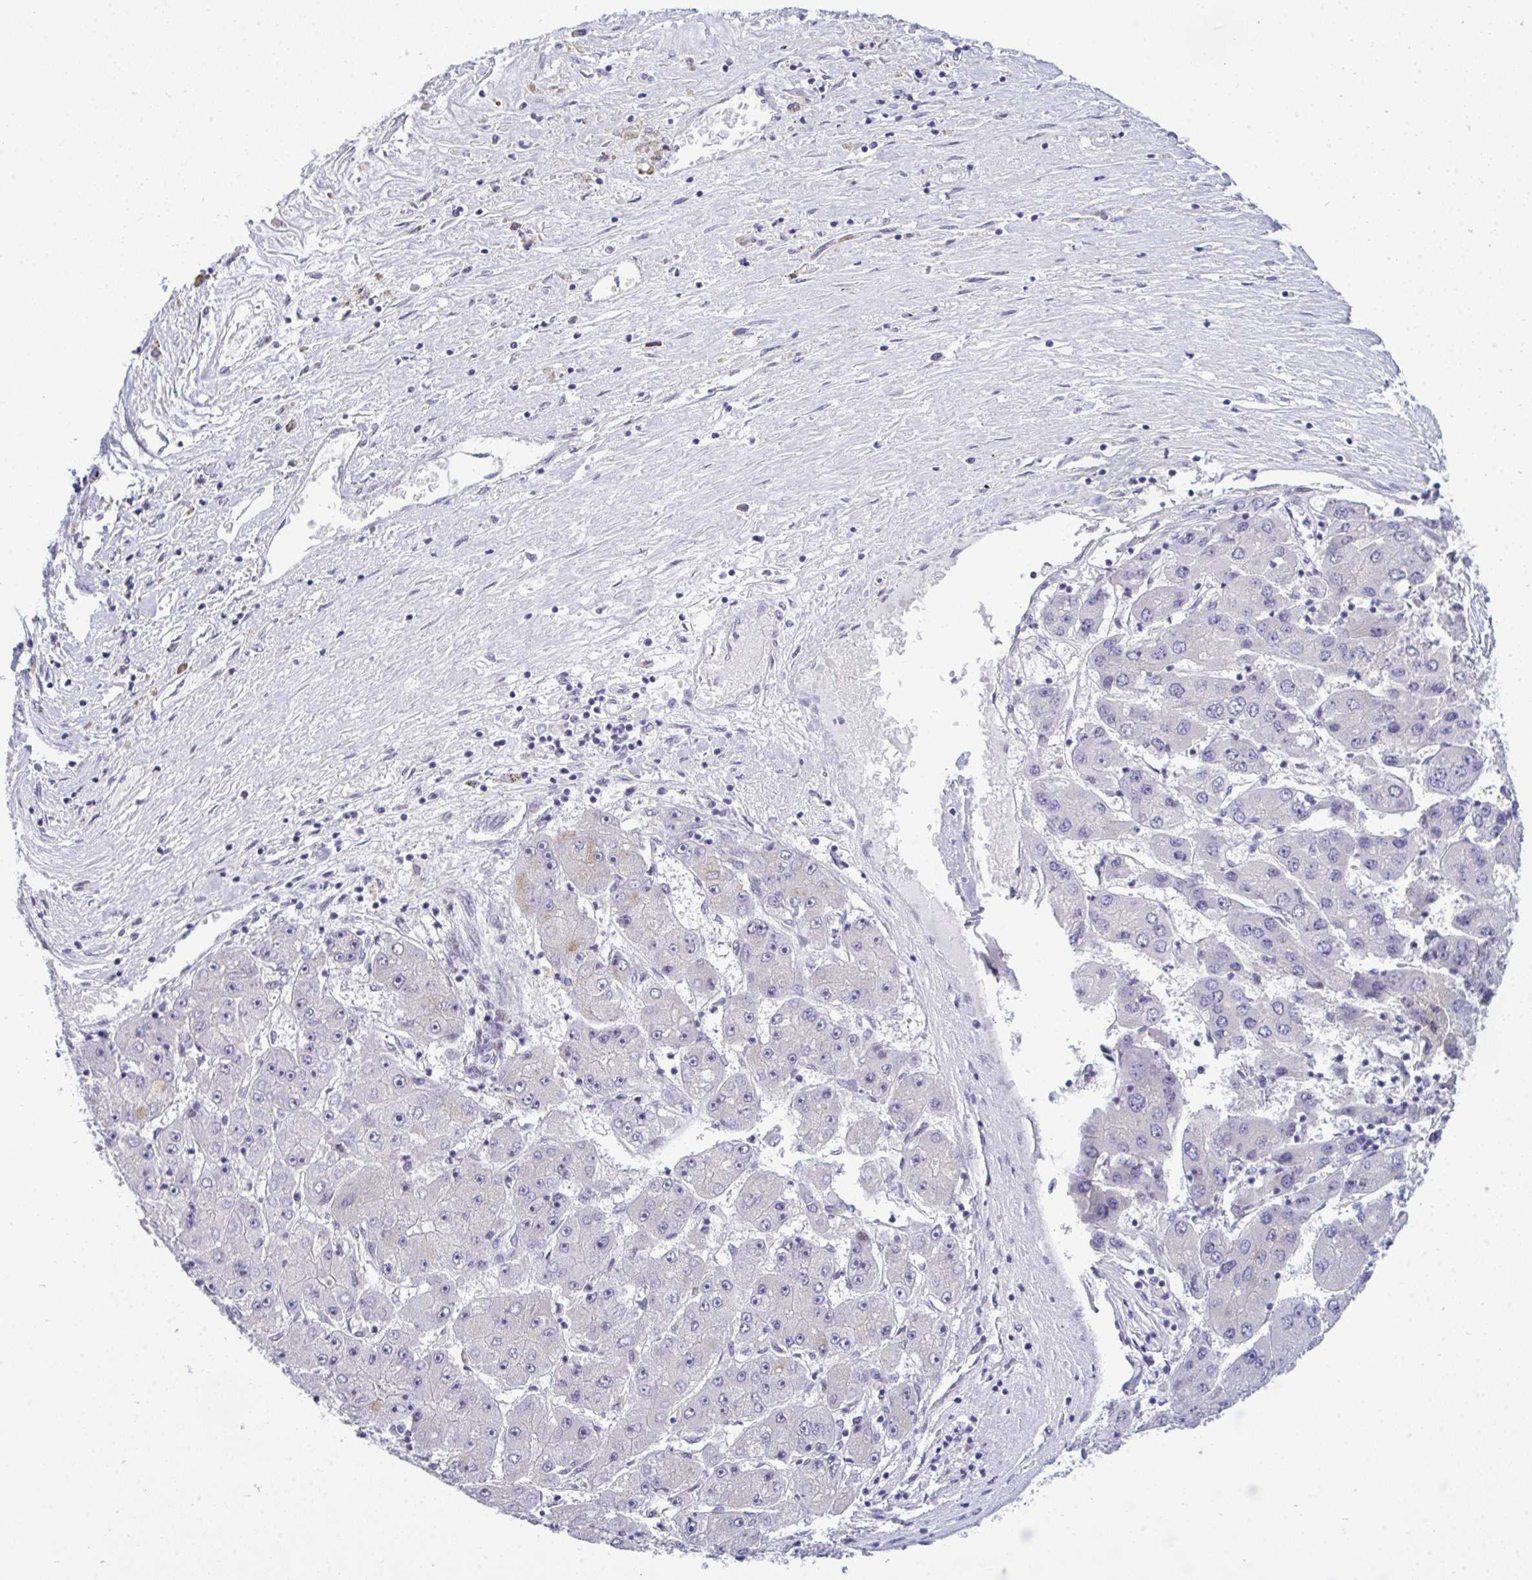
{"staining": {"intensity": "negative", "quantity": "none", "location": "none"}, "tissue": "liver cancer", "cell_type": "Tumor cells", "image_type": "cancer", "snomed": [{"axis": "morphology", "description": "Carcinoma, Hepatocellular, NOS"}, {"axis": "topography", "description": "Liver"}], "caption": "Immunohistochemistry of human liver cancer (hepatocellular carcinoma) reveals no expression in tumor cells. (Brightfield microscopy of DAB (3,3'-diaminobenzidine) immunohistochemistry at high magnification).", "gene": "TAB1", "patient": {"sex": "female", "age": 61}}